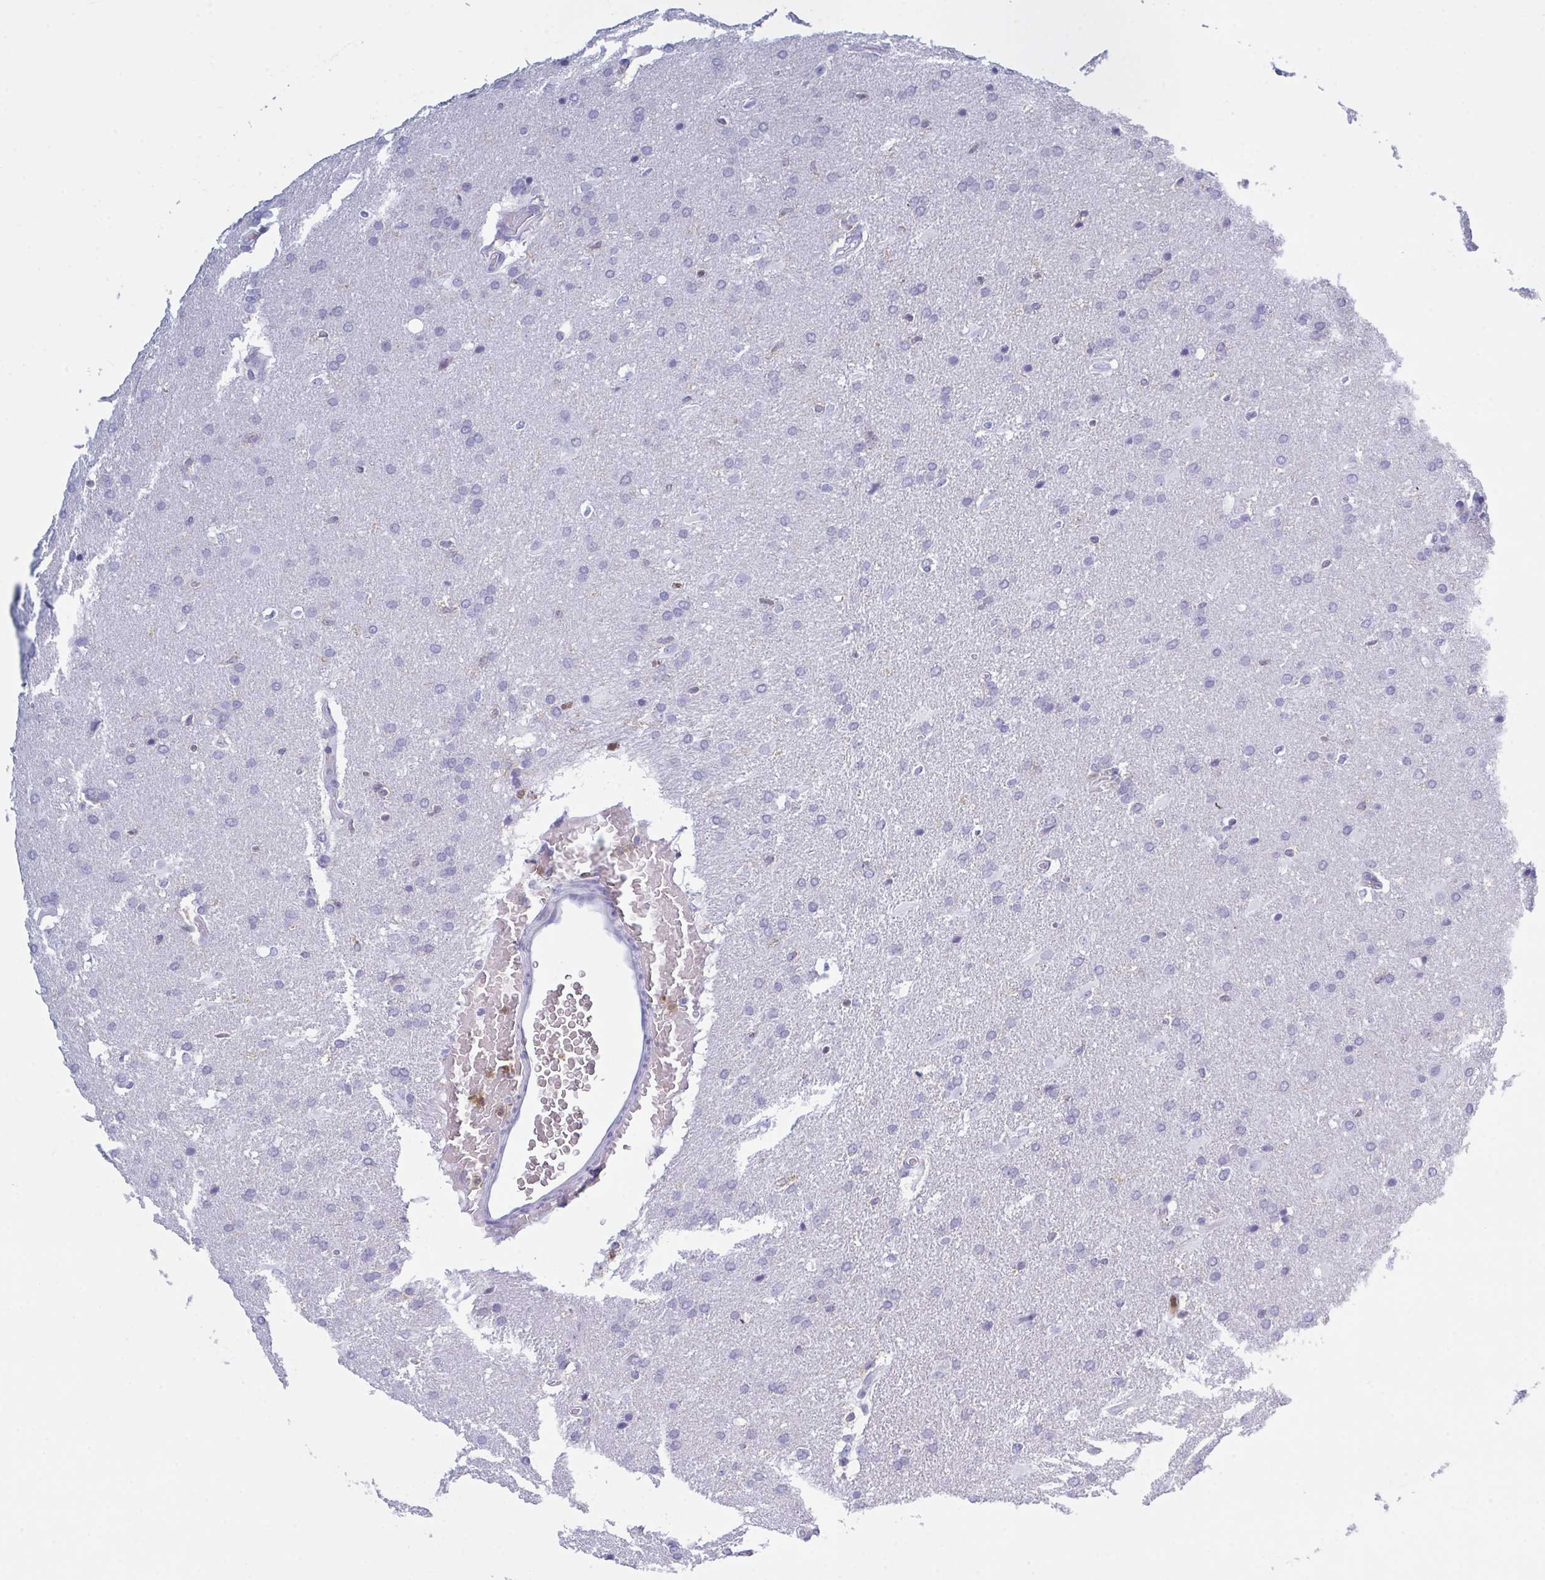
{"staining": {"intensity": "negative", "quantity": "none", "location": "none"}, "tissue": "glioma", "cell_type": "Tumor cells", "image_type": "cancer", "snomed": [{"axis": "morphology", "description": "Glioma, malignant, High grade"}, {"axis": "topography", "description": "Brain"}], "caption": "A high-resolution micrograph shows immunohistochemistry staining of malignant glioma (high-grade), which exhibits no significant expression in tumor cells.", "gene": "MYO1F", "patient": {"sex": "male", "age": 56}}